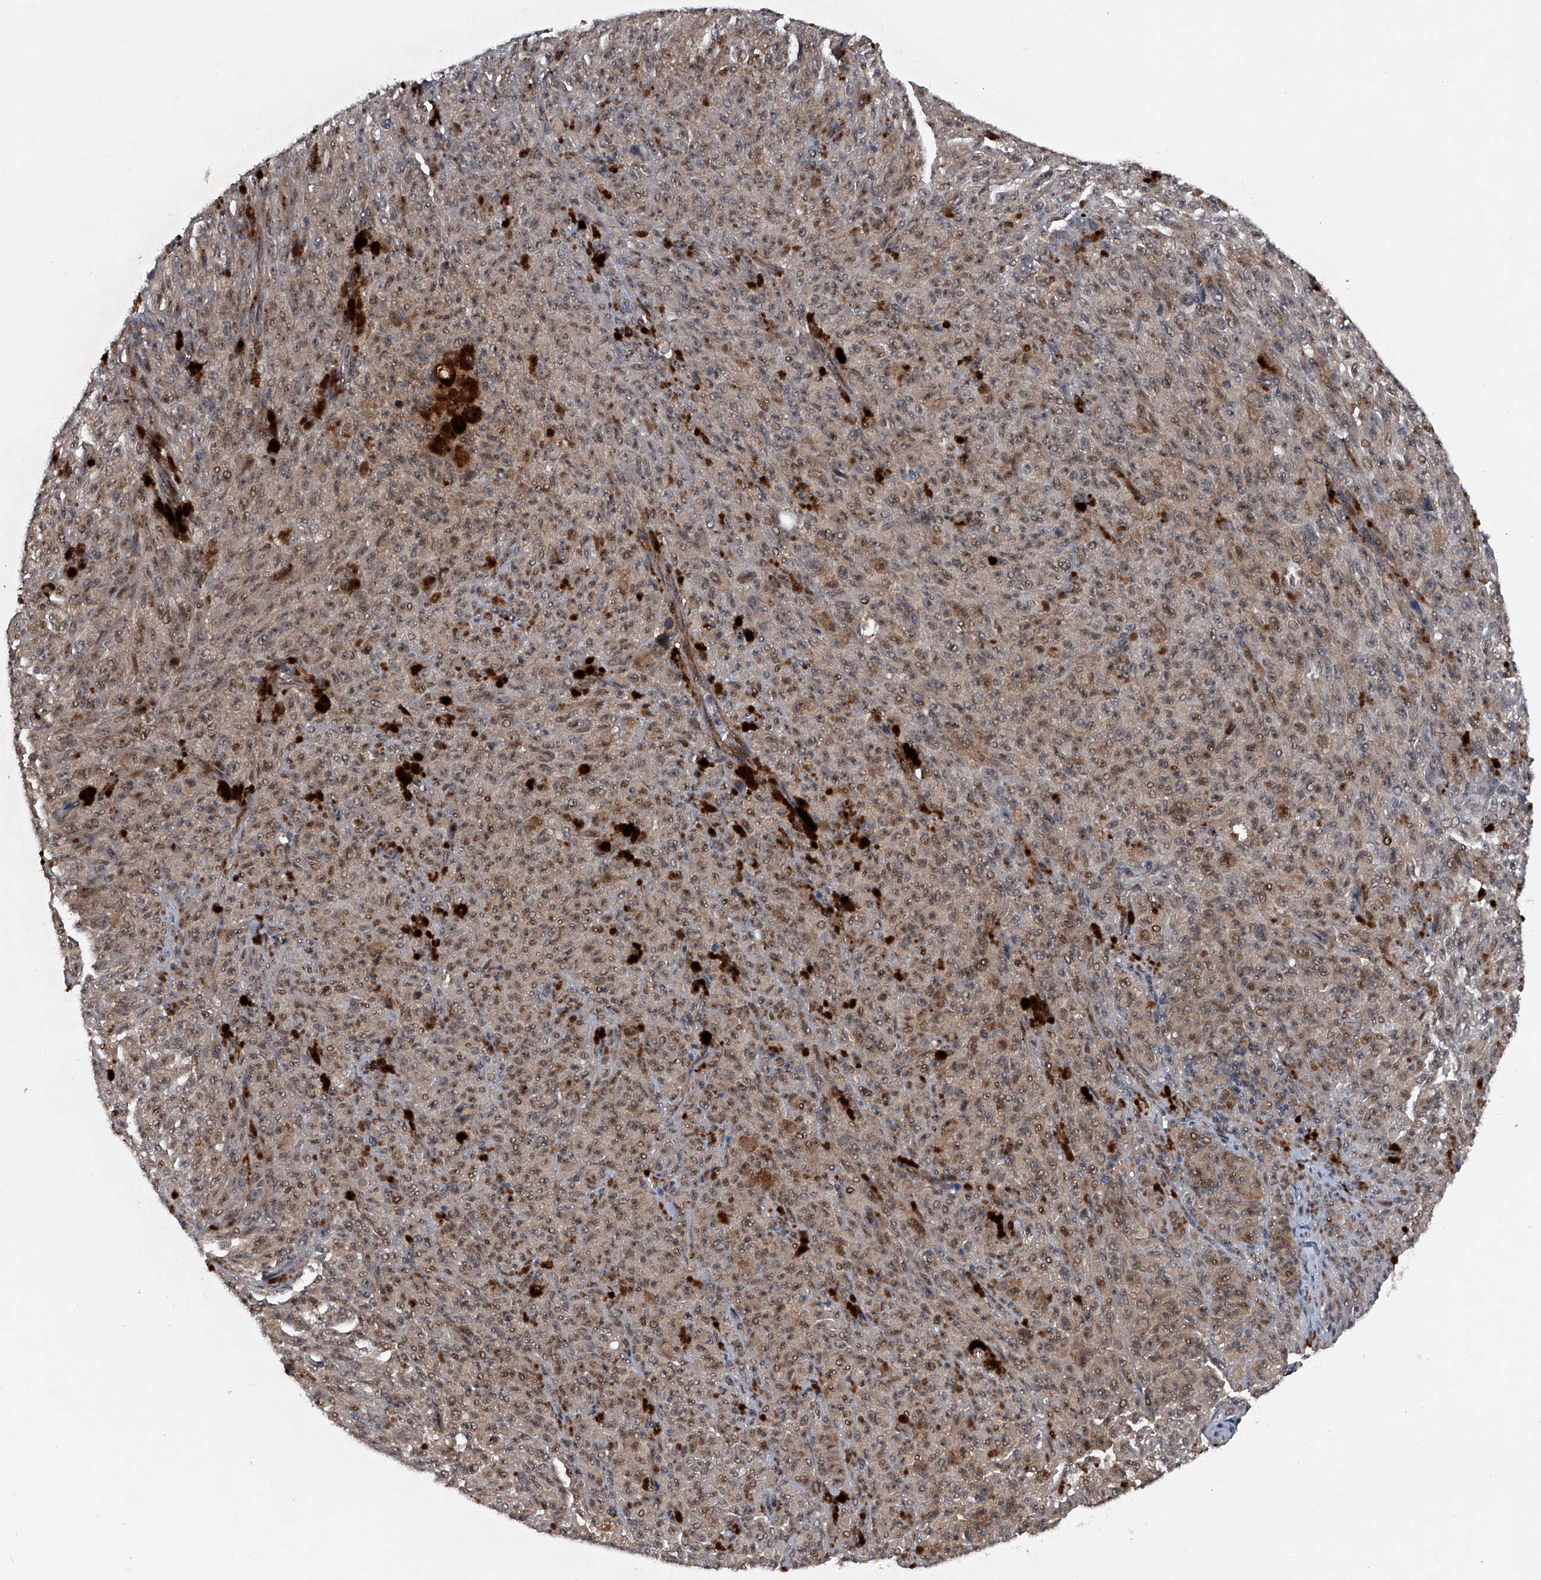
{"staining": {"intensity": "moderate", "quantity": ">75%", "location": "cytoplasmic/membranous,nuclear"}, "tissue": "melanoma", "cell_type": "Tumor cells", "image_type": "cancer", "snomed": [{"axis": "morphology", "description": "Malignant melanoma, NOS"}, {"axis": "topography", "description": "Skin"}], "caption": "Tumor cells exhibit medium levels of moderate cytoplasmic/membranous and nuclear staining in about >75% of cells in human malignant melanoma.", "gene": "MAPKAP1", "patient": {"sex": "female", "age": 82}}